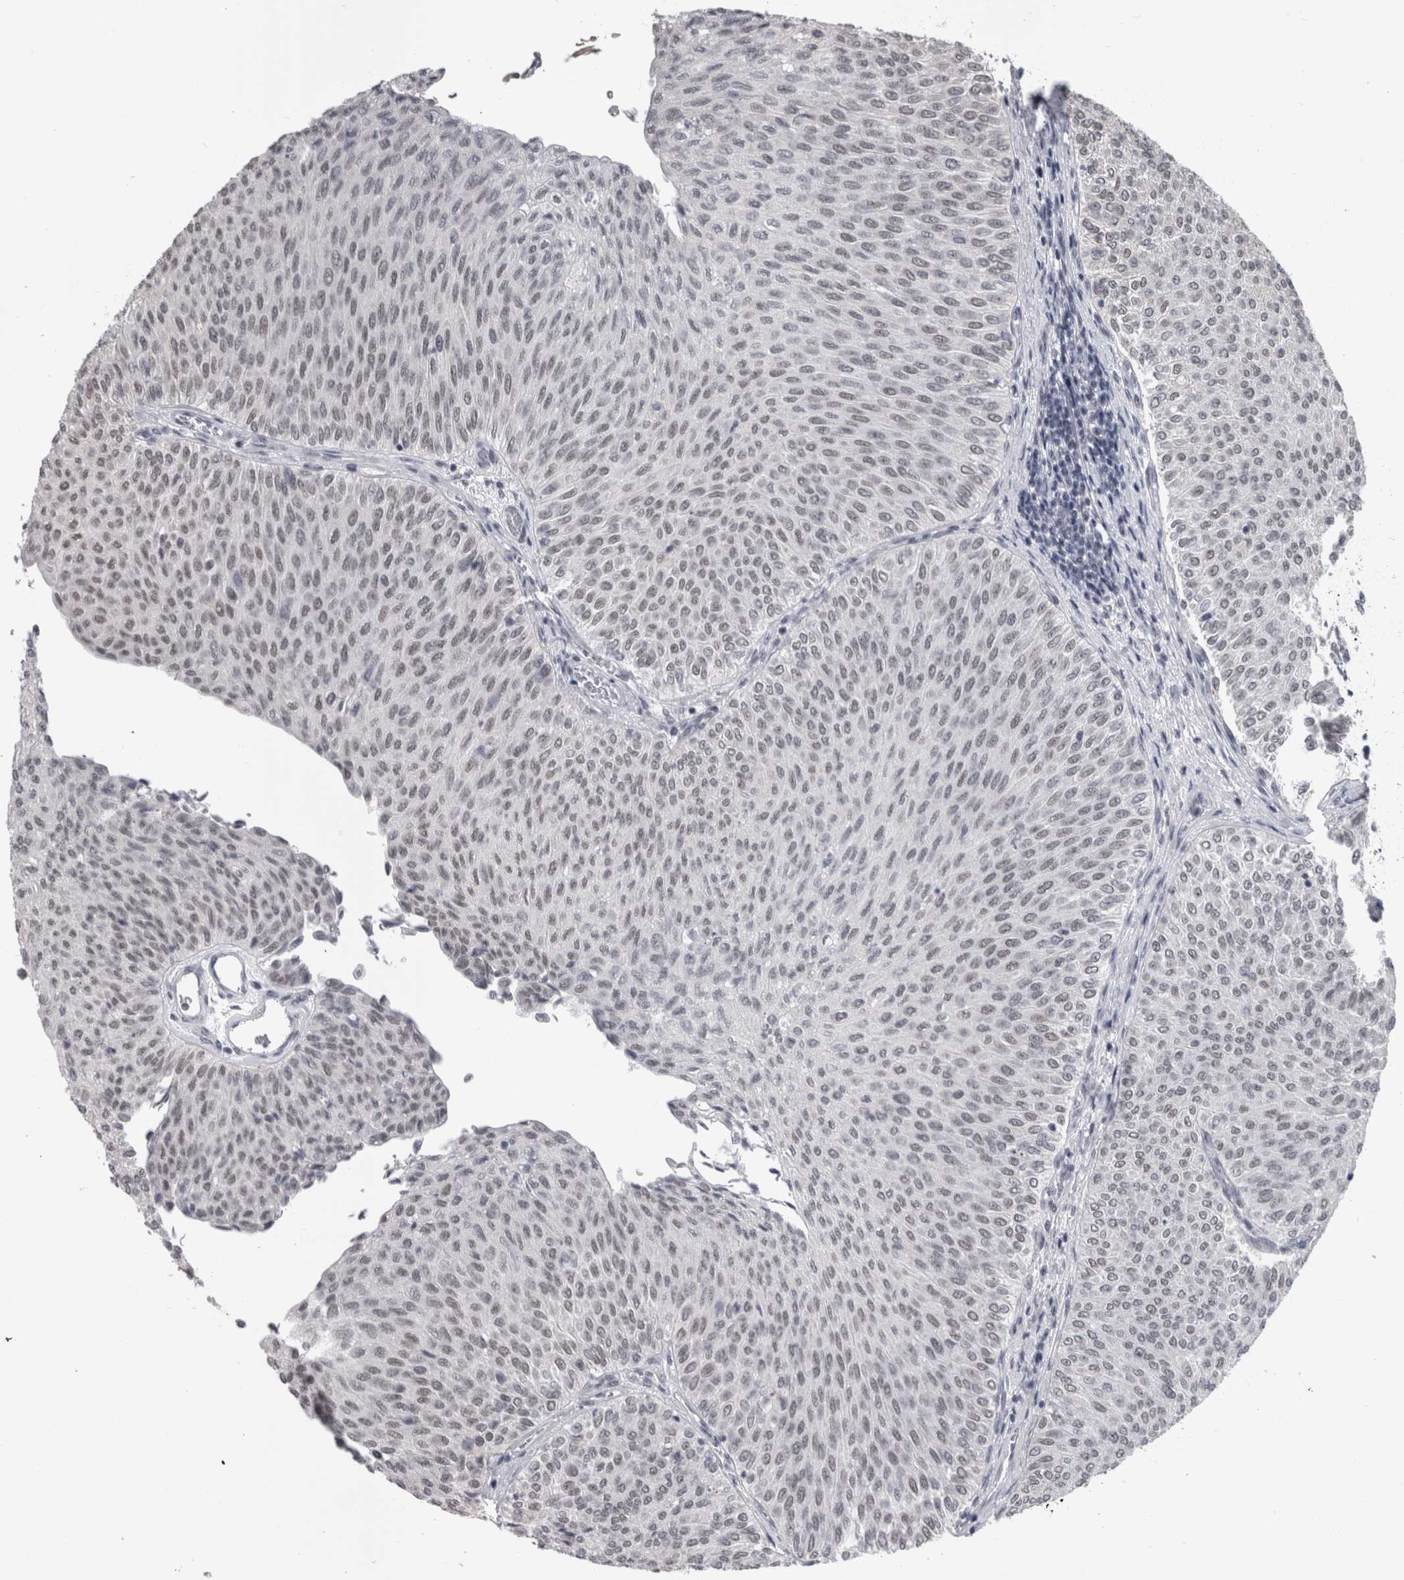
{"staining": {"intensity": "weak", "quantity": "<25%", "location": "nuclear"}, "tissue": "urothelial cancer", "cell_type": "Tumor cells", "image_type": "cancer", "snomed": [{"axis": "morphology", "description": "Urothelial carcinoma, Low grade"}, {"axis": "topography", "description": "Urinary bladder"}], "caption": "Urothelial cancer was stained to show a protein in brown. There is no significant staining in tumor cells.", "gene": "ARID4B", "patient": {"sex": "male", "age": 78}}